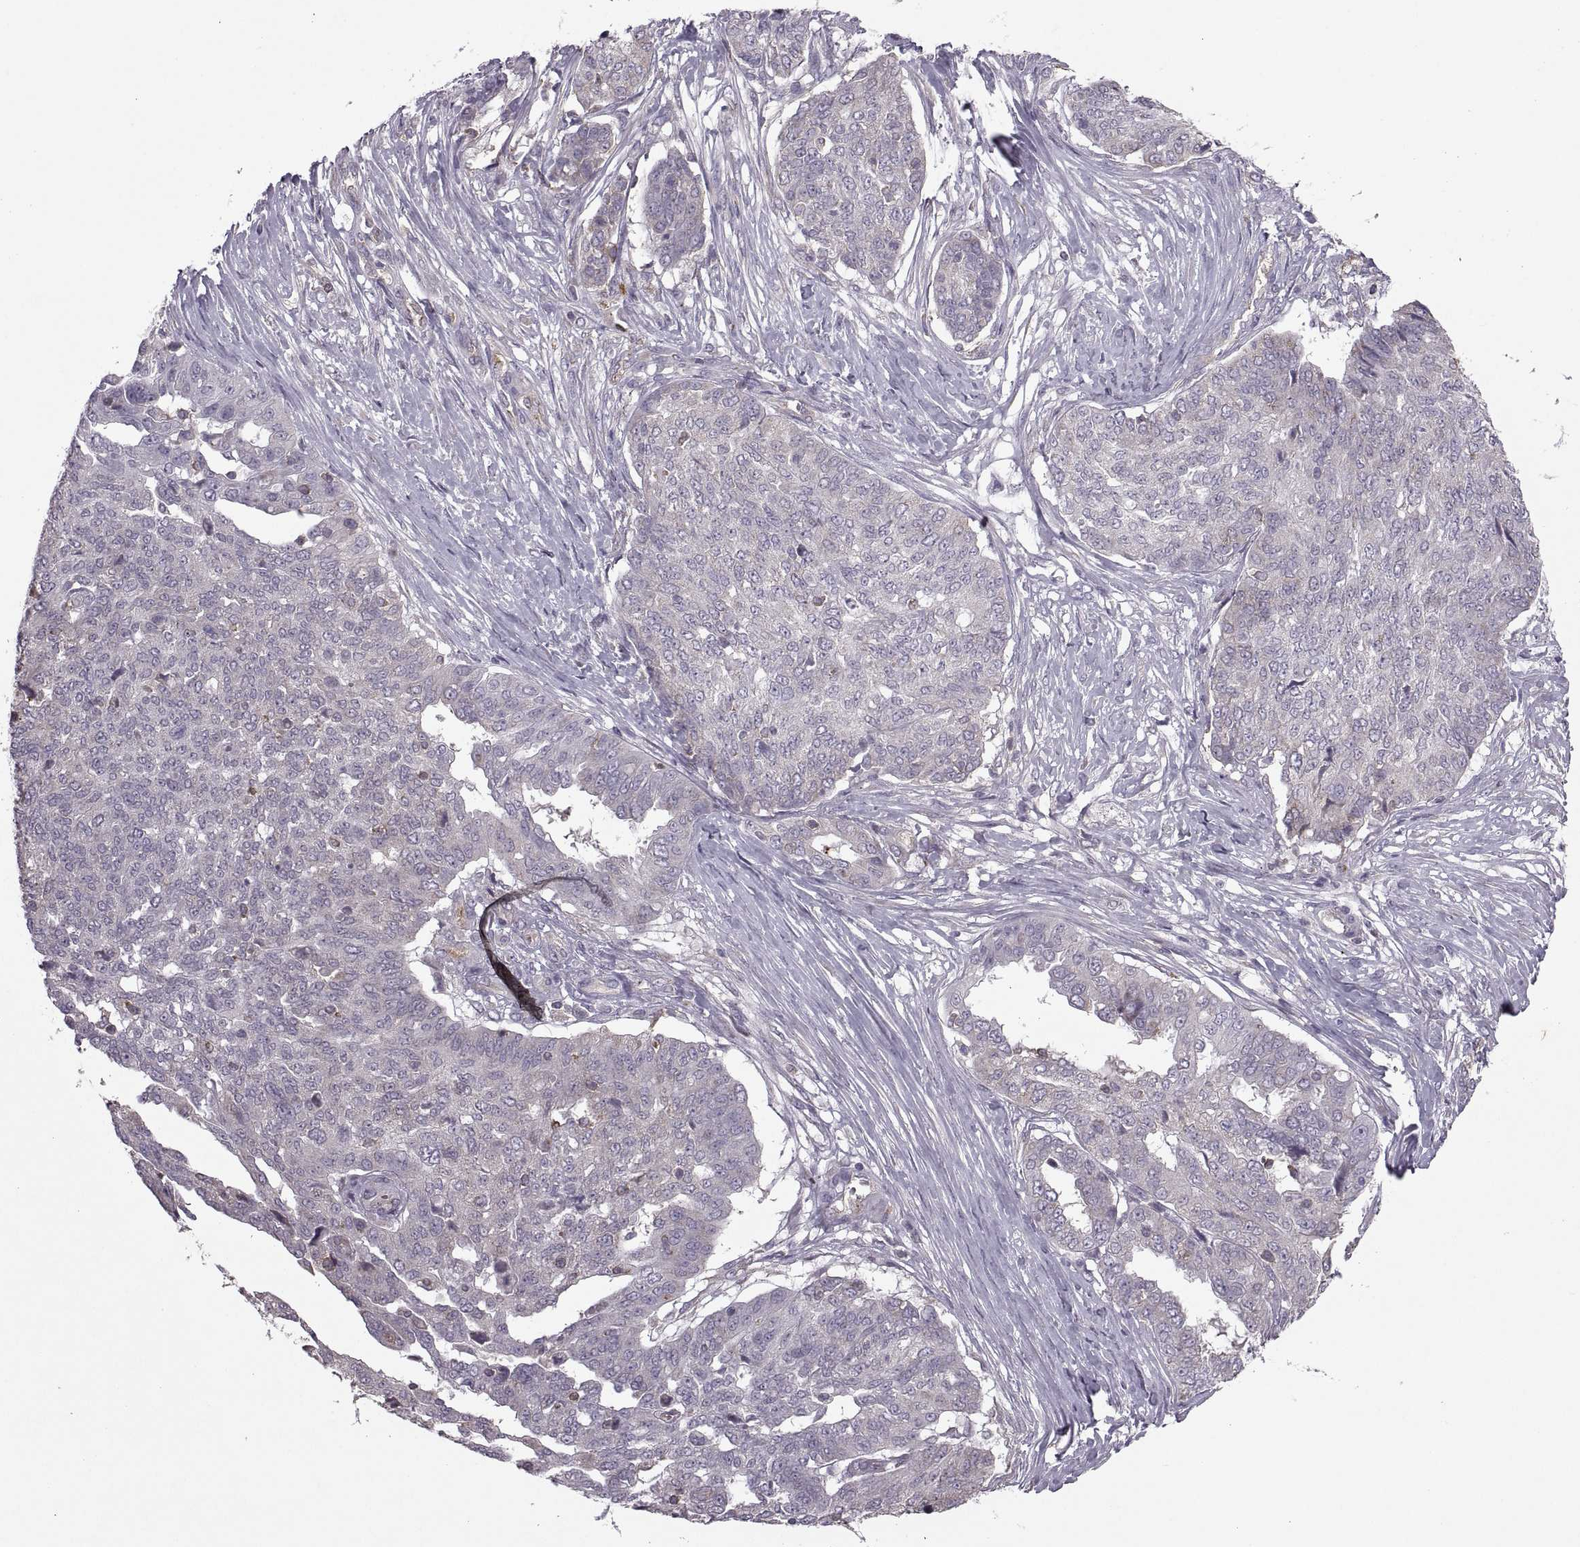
{"staining": {"intensity": "negative", "quantity": "none", "location": "none"}, "tissue": "ovarian cancer", "cell_type": "Tumor cells", "image_type": "cancer", "snomed": [{"axis": "morphology", "description": "Cystadenocarcinoma, serous, NOS"}, {"axis": "topography", "description": "Ovary"}], "caption": "Ovarian serous cystadenocarcinoma was stained to show a protein in brown. There is no significant expression in tumor cells.", "gene": "PABPC1", "patient": {"sex": "female", "age": 67}}